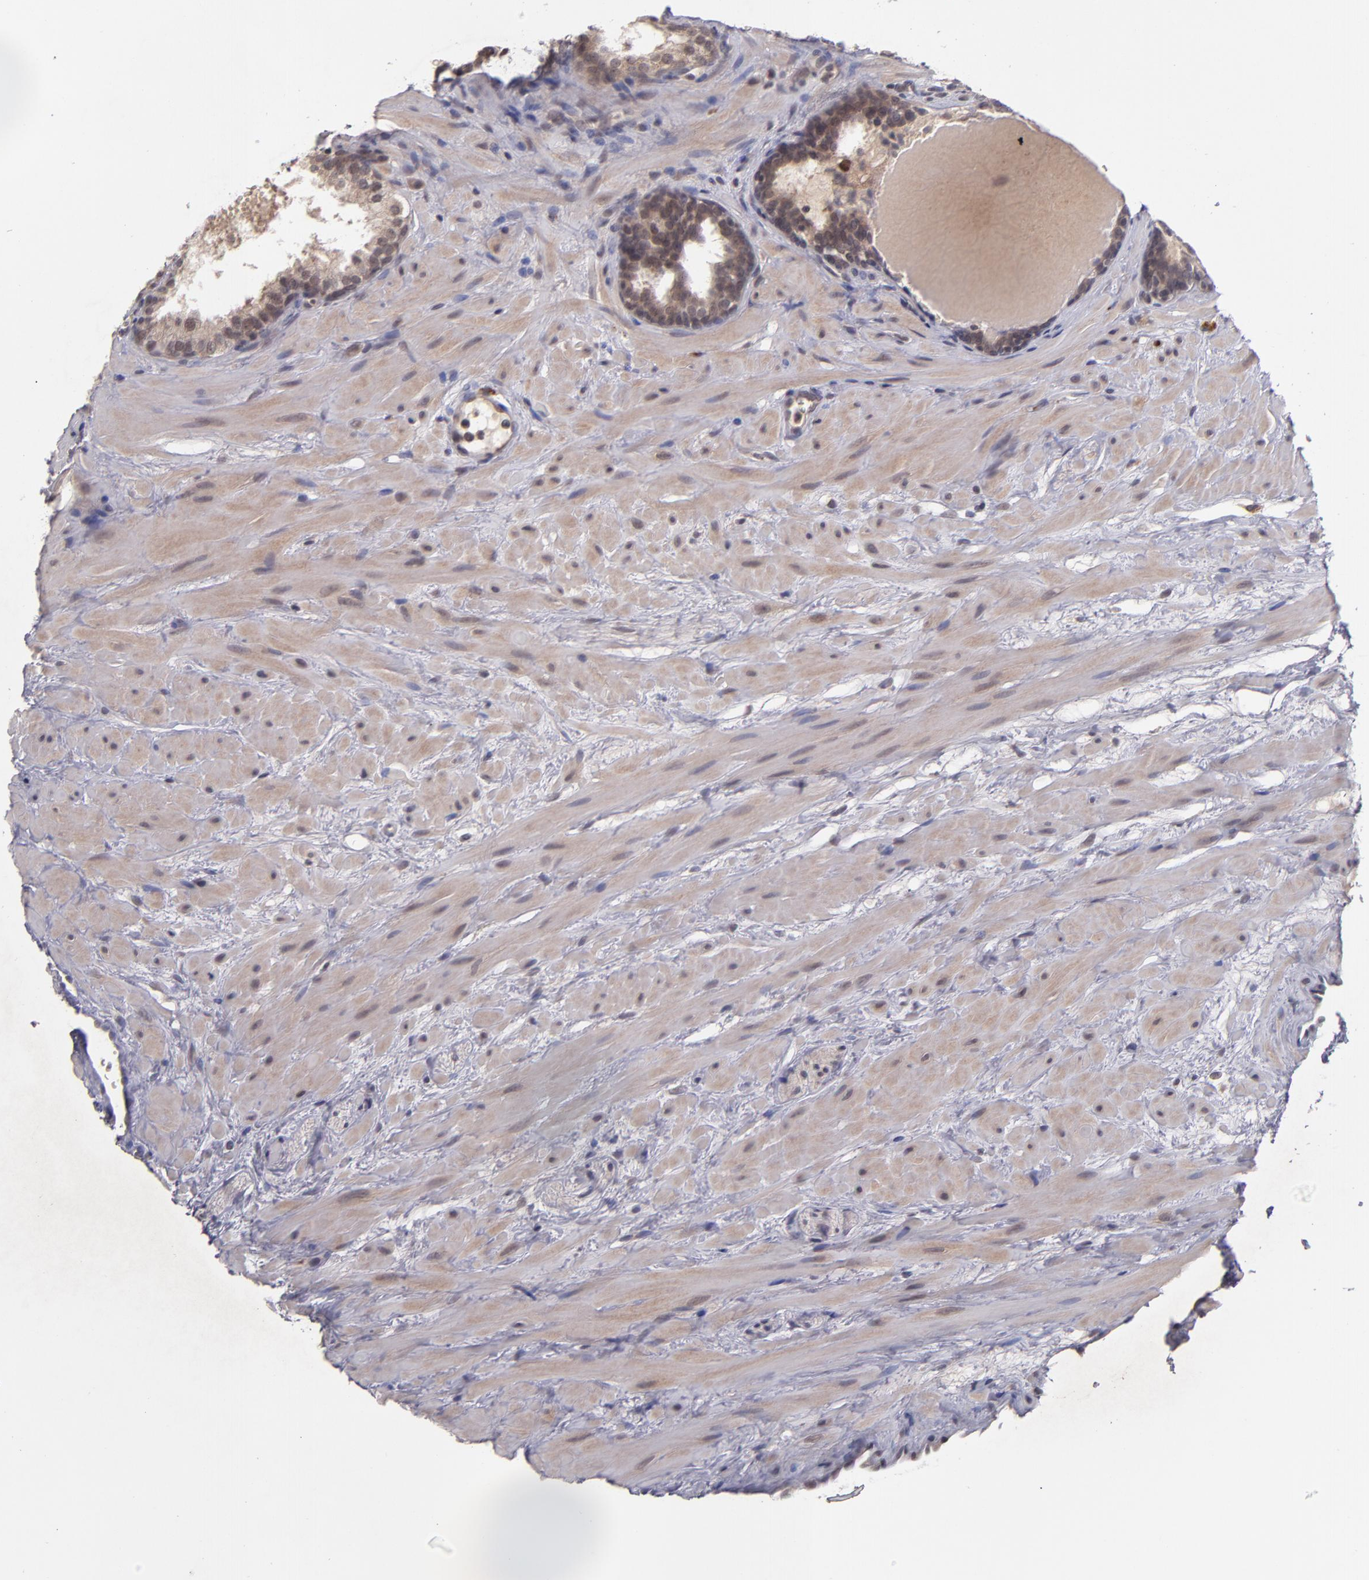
{"staining": {"intensity": "strong", "quantity": "<25%", "location": "cytoplasmic/membranous,nuclear"}, "tissue": "prostate cancer", "cell_type": "Tumor cells", "image_type": "cancer", "snomed": [{"axis": "morphology", "description": "Adenocarcinoma, Low grade"}, {"axis": "topography", "description": "Prostate"}], "caption": "The histopathology image displays a brown stain indicating the presence of a protein in the cytoplasmic/membranous and nuclear of tumor cells in prostate low-grade adenocarcinoma.", "gene": "CDC7", "patient": {"sex": "male", "age": 57}}